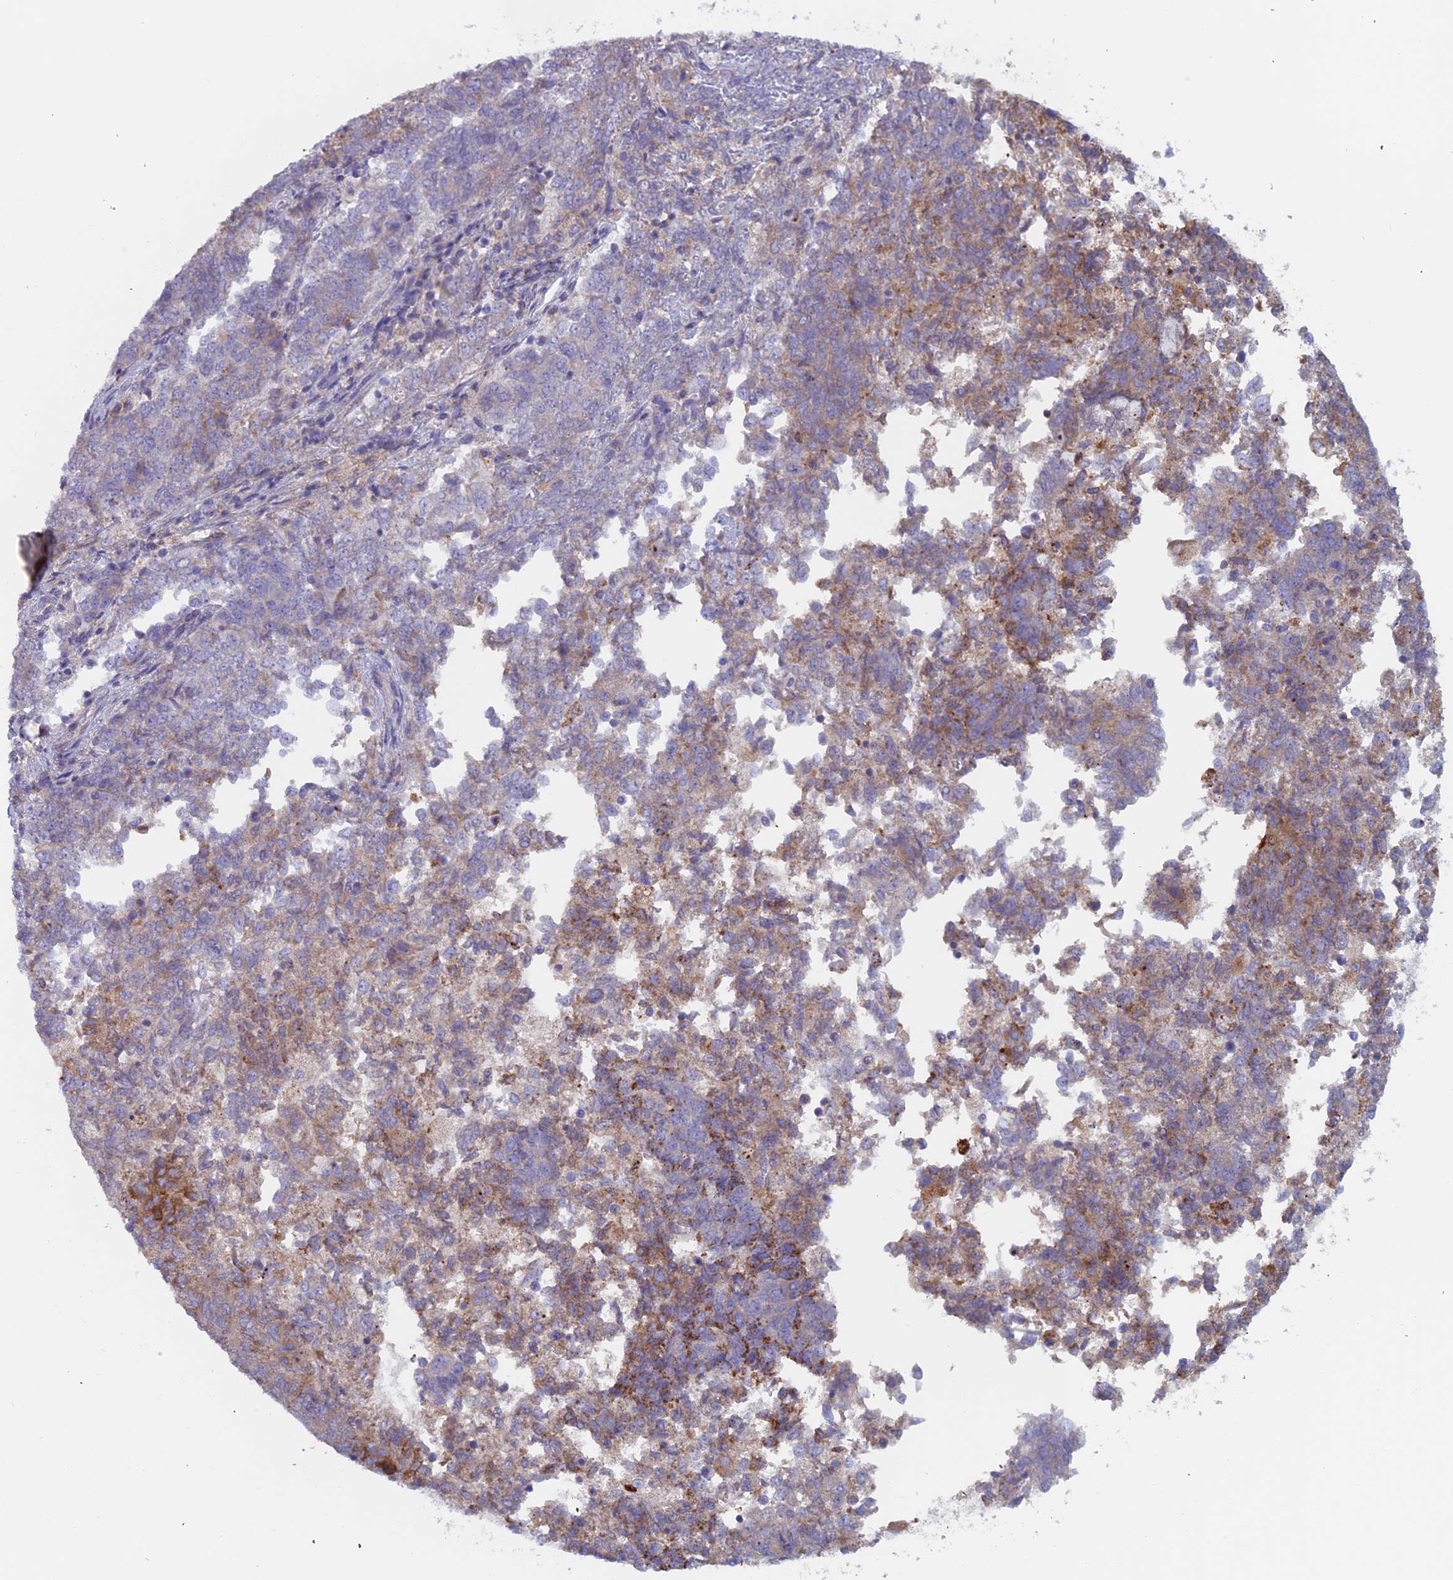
{"staining": {"intensity": "weak", "quantity": "<25%", "location": "cytoplasmic/membranous"}, "tissue": "endometrial cancer", "cell_type": "Tumor cells", "image_type": "cancer", "snomed": [{"axis": "morphology", "description": "Adenocarcinoma, NOS"}, {"axis": "topography", "description": "Endometrium"}], "caption": "Immunohistochemical staining of adenocarcinoma (endometrial) exhibits no significant expression in tumor cells.", "gene": "IFTAP", "patient": {"sex": "female", "age": 80}}